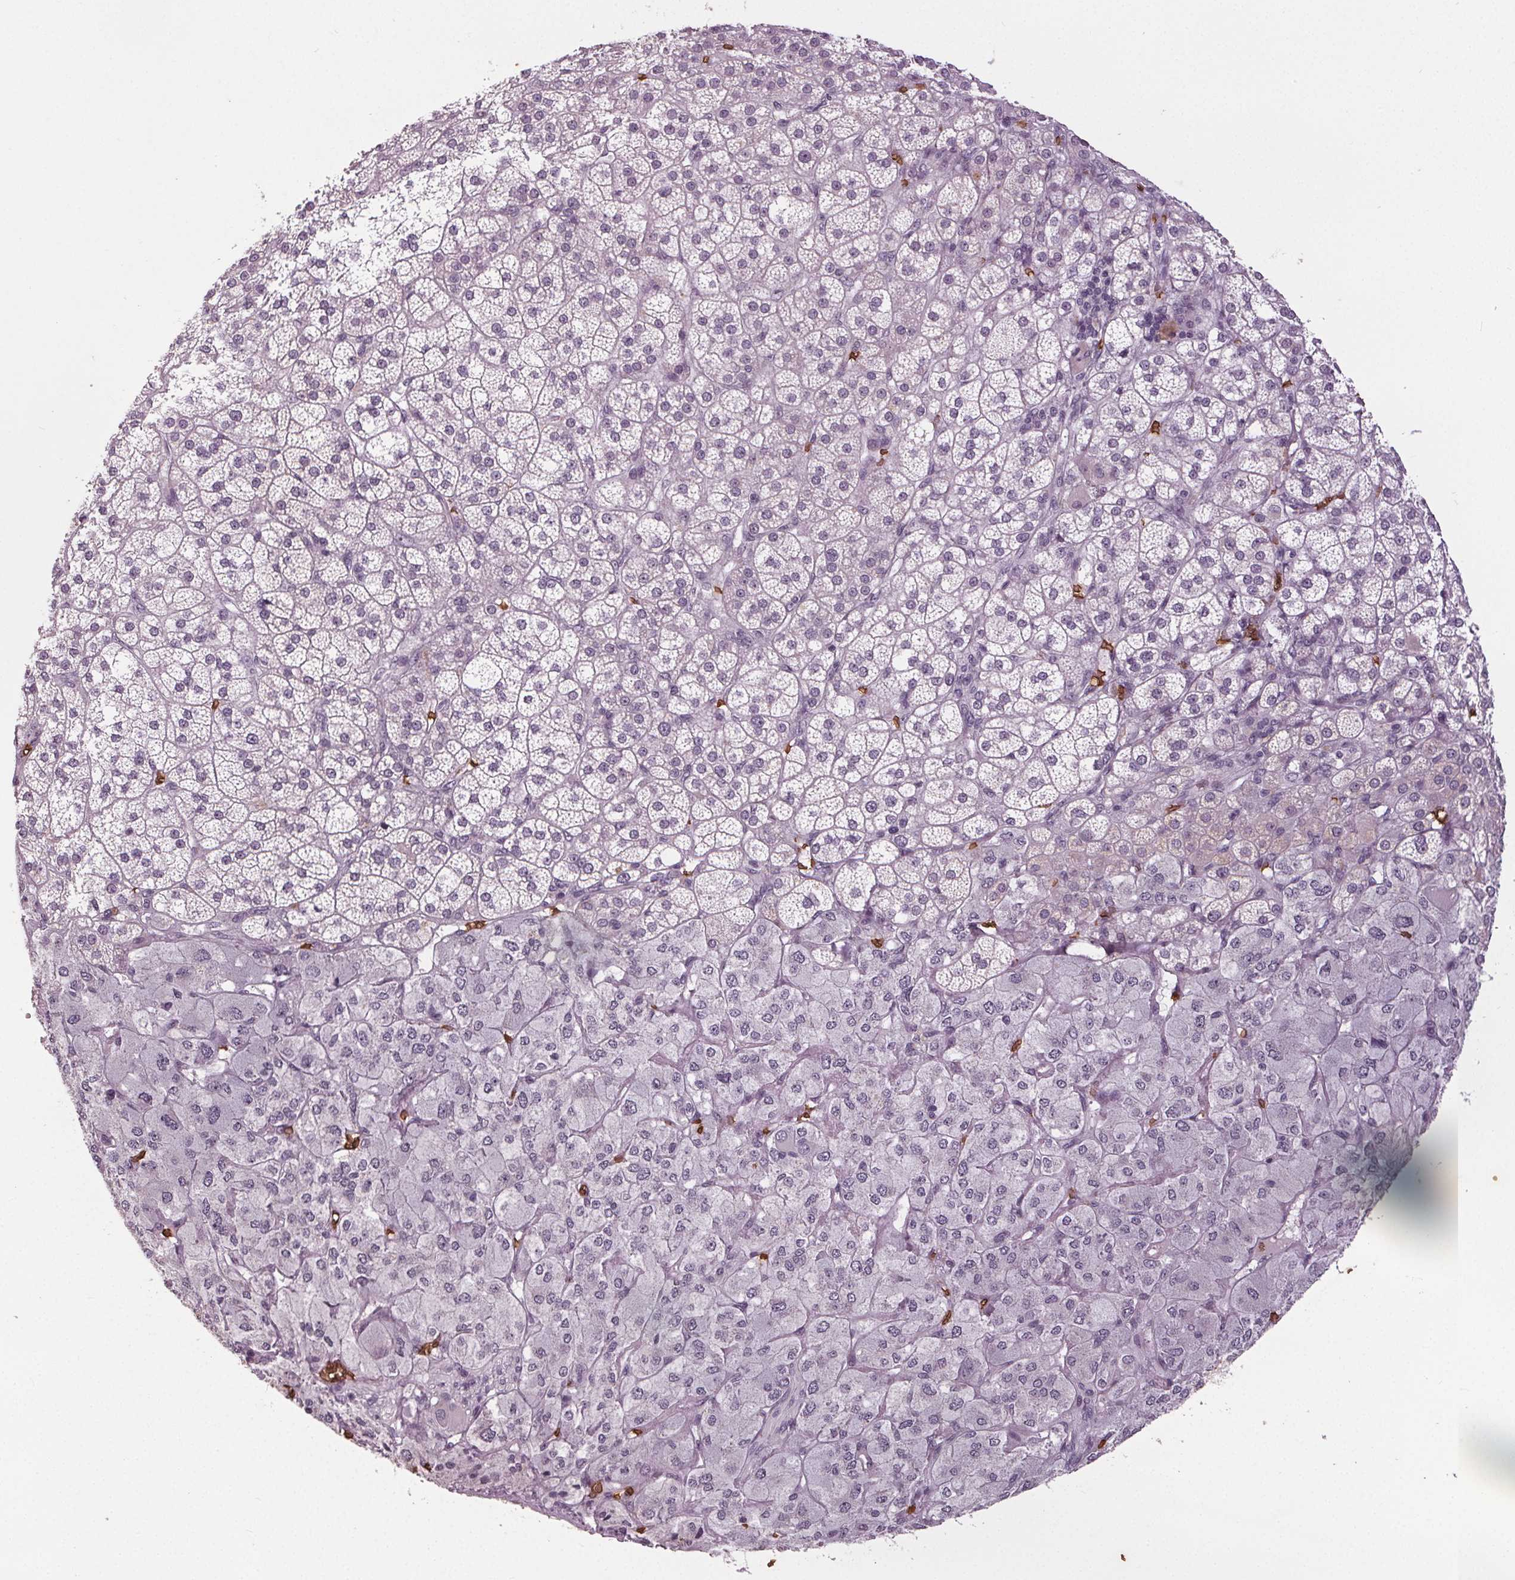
{"staining": {"intensity": "negative", "quantity": "none", "location": "none"}, "tissue": "adrenal gland", "cell_type": "Glandular cells", "image_type": "normal", "snomed": [{"axis": "morphology", "description": "Normal tissue, NOS"}, {"axis": "topography", "description": "Adrenal gland"}], "caption": "This is an immunohistochemistry image of unremarkable human adrenal gland. There is no expression in glandular cells.", "gene": "SLC4A1", "patient": {"sex": "female", "age": 60}}